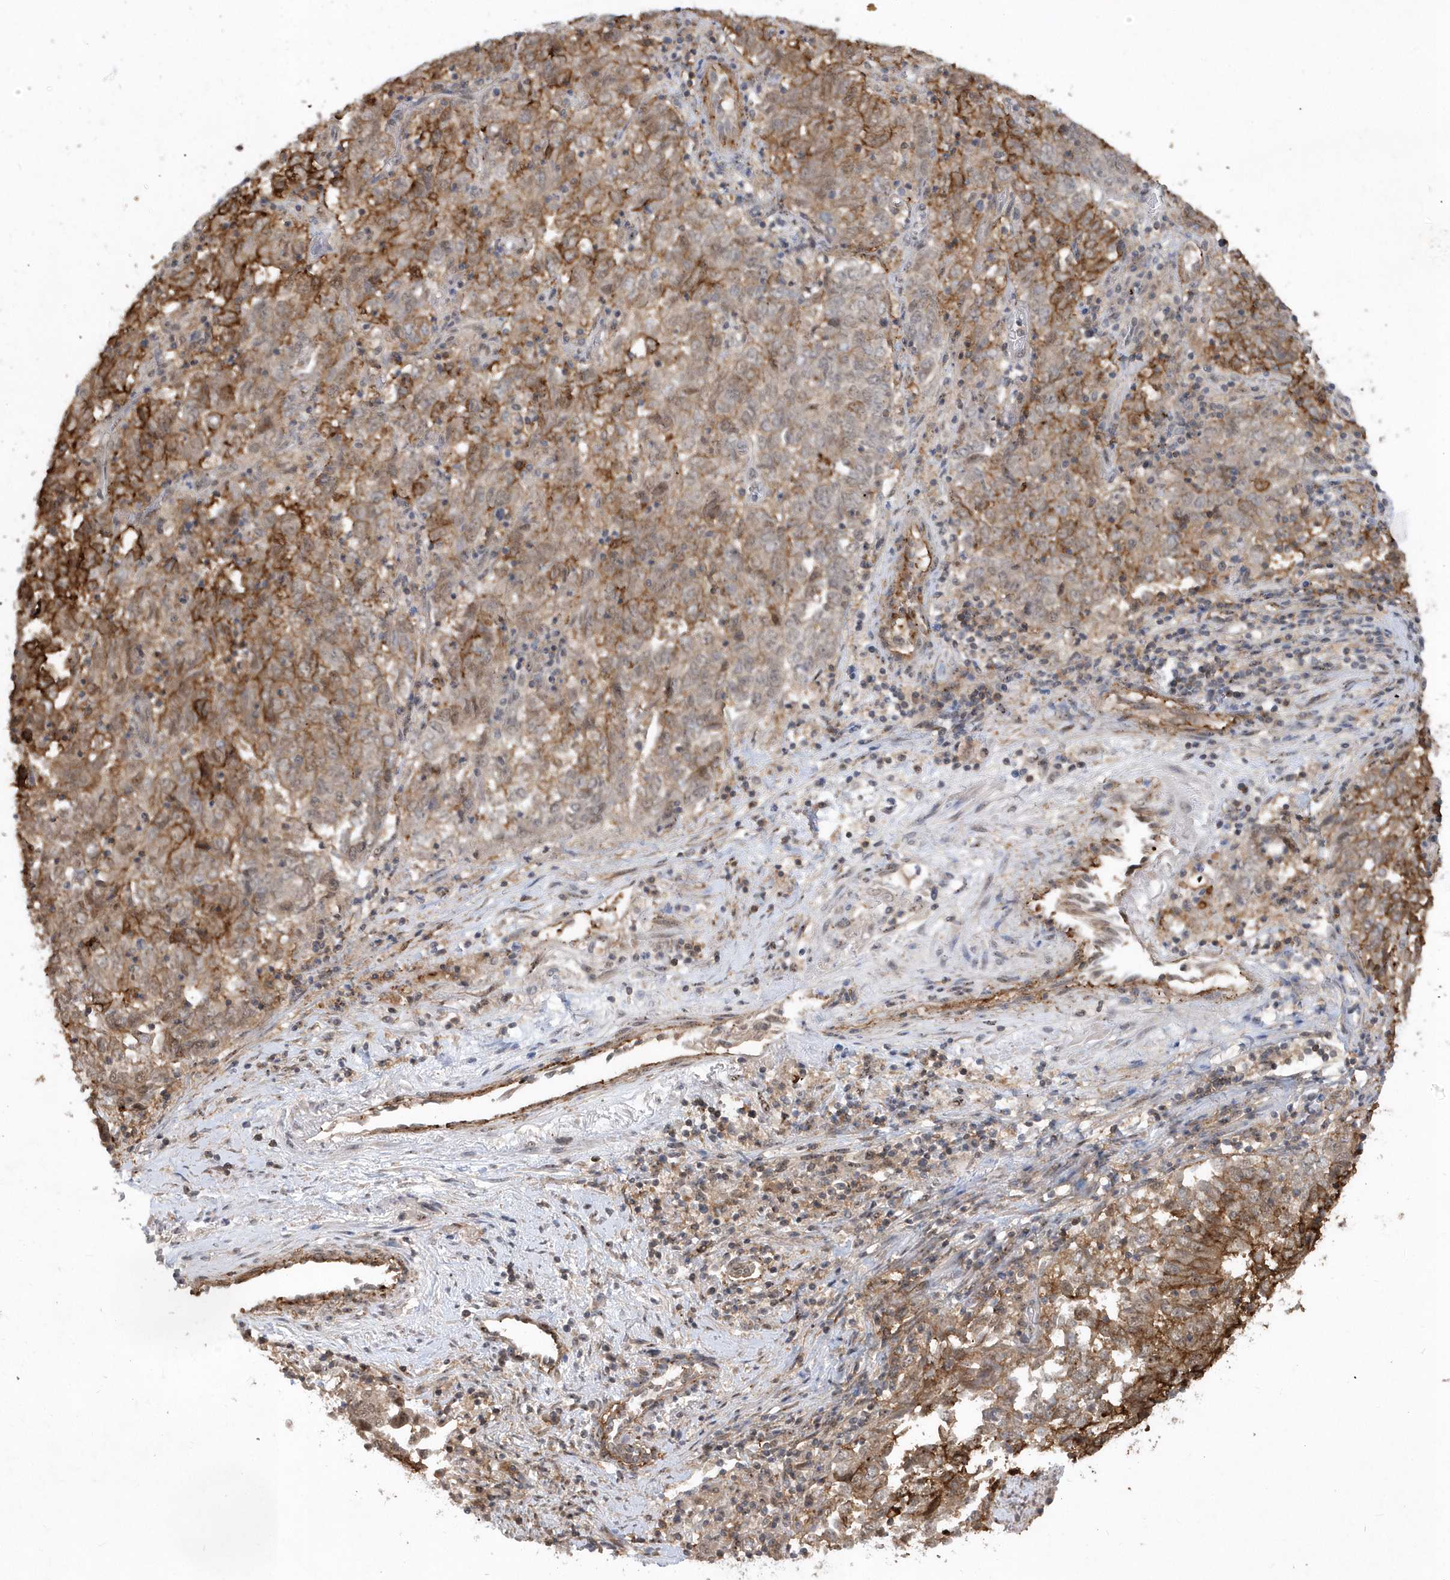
{"staining": {"intensity": "moderate", "quantity": "25%-75%", "location": "cytoplasmic/membranous"}, "tissue": "endometrial cancer", "cell_type": "Tumor cells", "image_type": "cancer", "snomed": [{"axis": "morphology", "description": "Adenocarcinoma, NOS"}, {"axis": "topography", "description": "Endometrium"}], "caption": "Immunohistochemistry photomicrograph of human endometrial cancer stained for a protein (brown), which reveals medium levels of moderate cytoplasmic/membranous expression in about 25%-75% of tumor cells.", "gene": "CRIP3", "patient": {"sex": "female", "age": 80}}